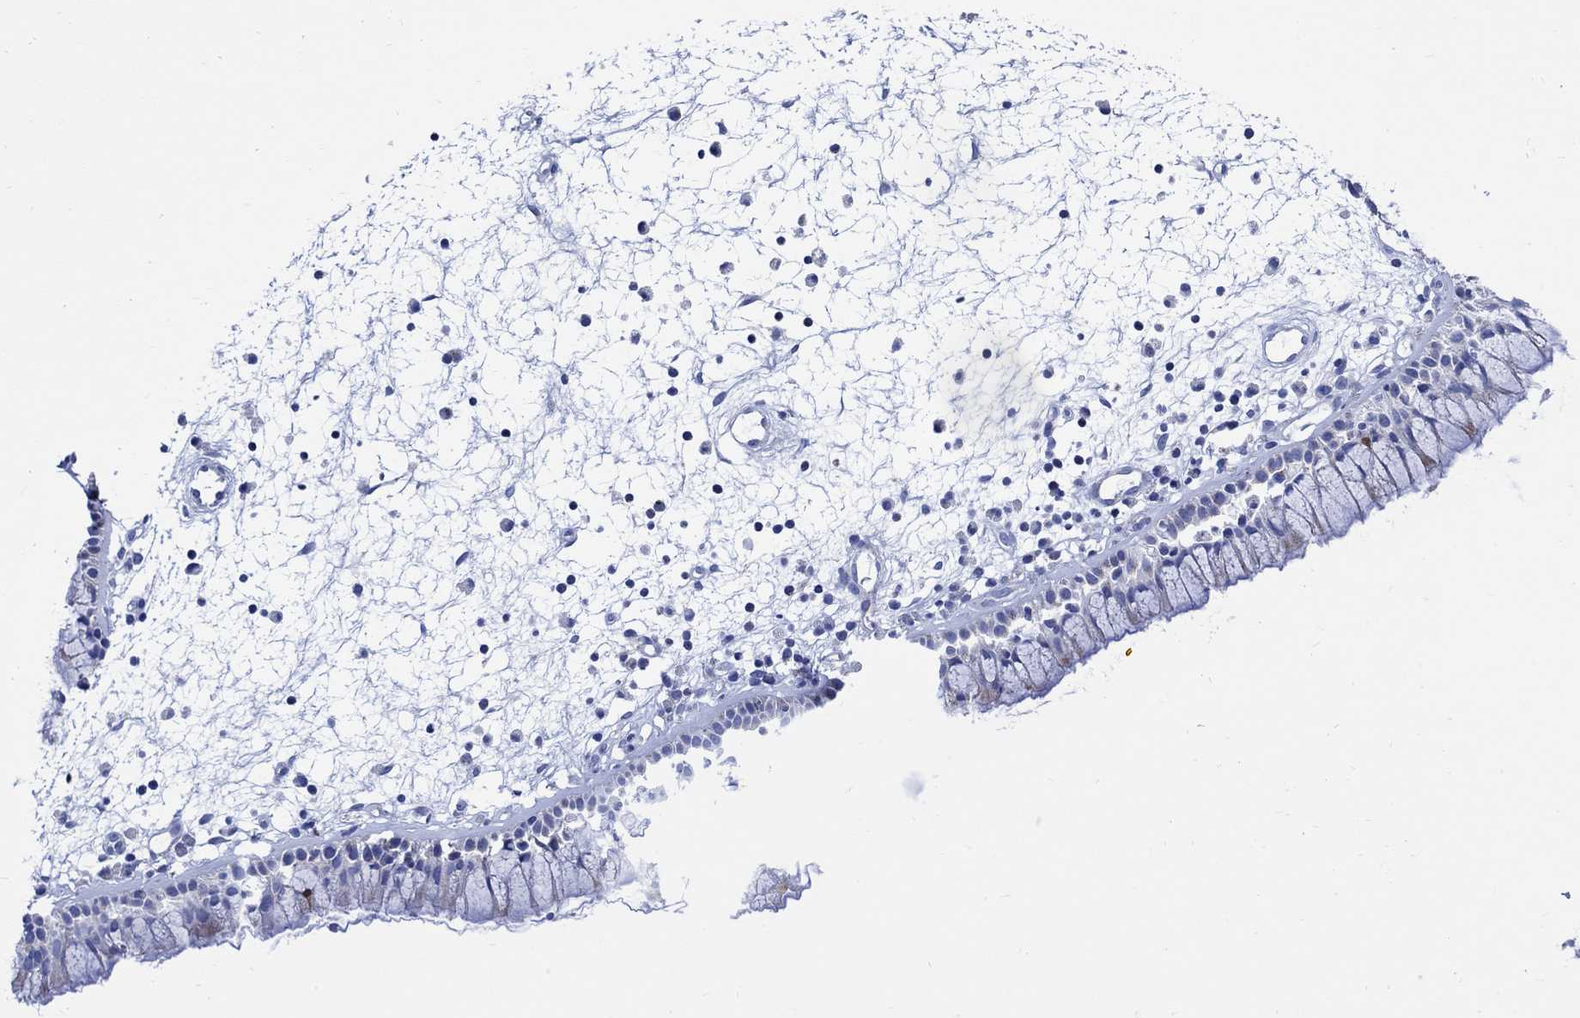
{"staining": {"intensity": "weak", "quantity": "<25%", "location": "cytoplasmic/membranous"}, "tissue": "nasopharynx", "cell_type": "Respiratory epithelial cells", "image_type": "normal", "snomed": [{"axis": "morphology", "description": "Normal tissue, NOS"}, {"axis": "morphology", "description": "Polyp, NOS"}, {"axis": "topography", "description": "Nasopharynx"}], "caption": "An immunohistochemistry (IHC) image of benign nasopharynx is shown. There is no staining in respiratory epithelial cells of nasopharynx.", "gene": "CPLX1", "patient": {"sex": "female", "age": 56}}